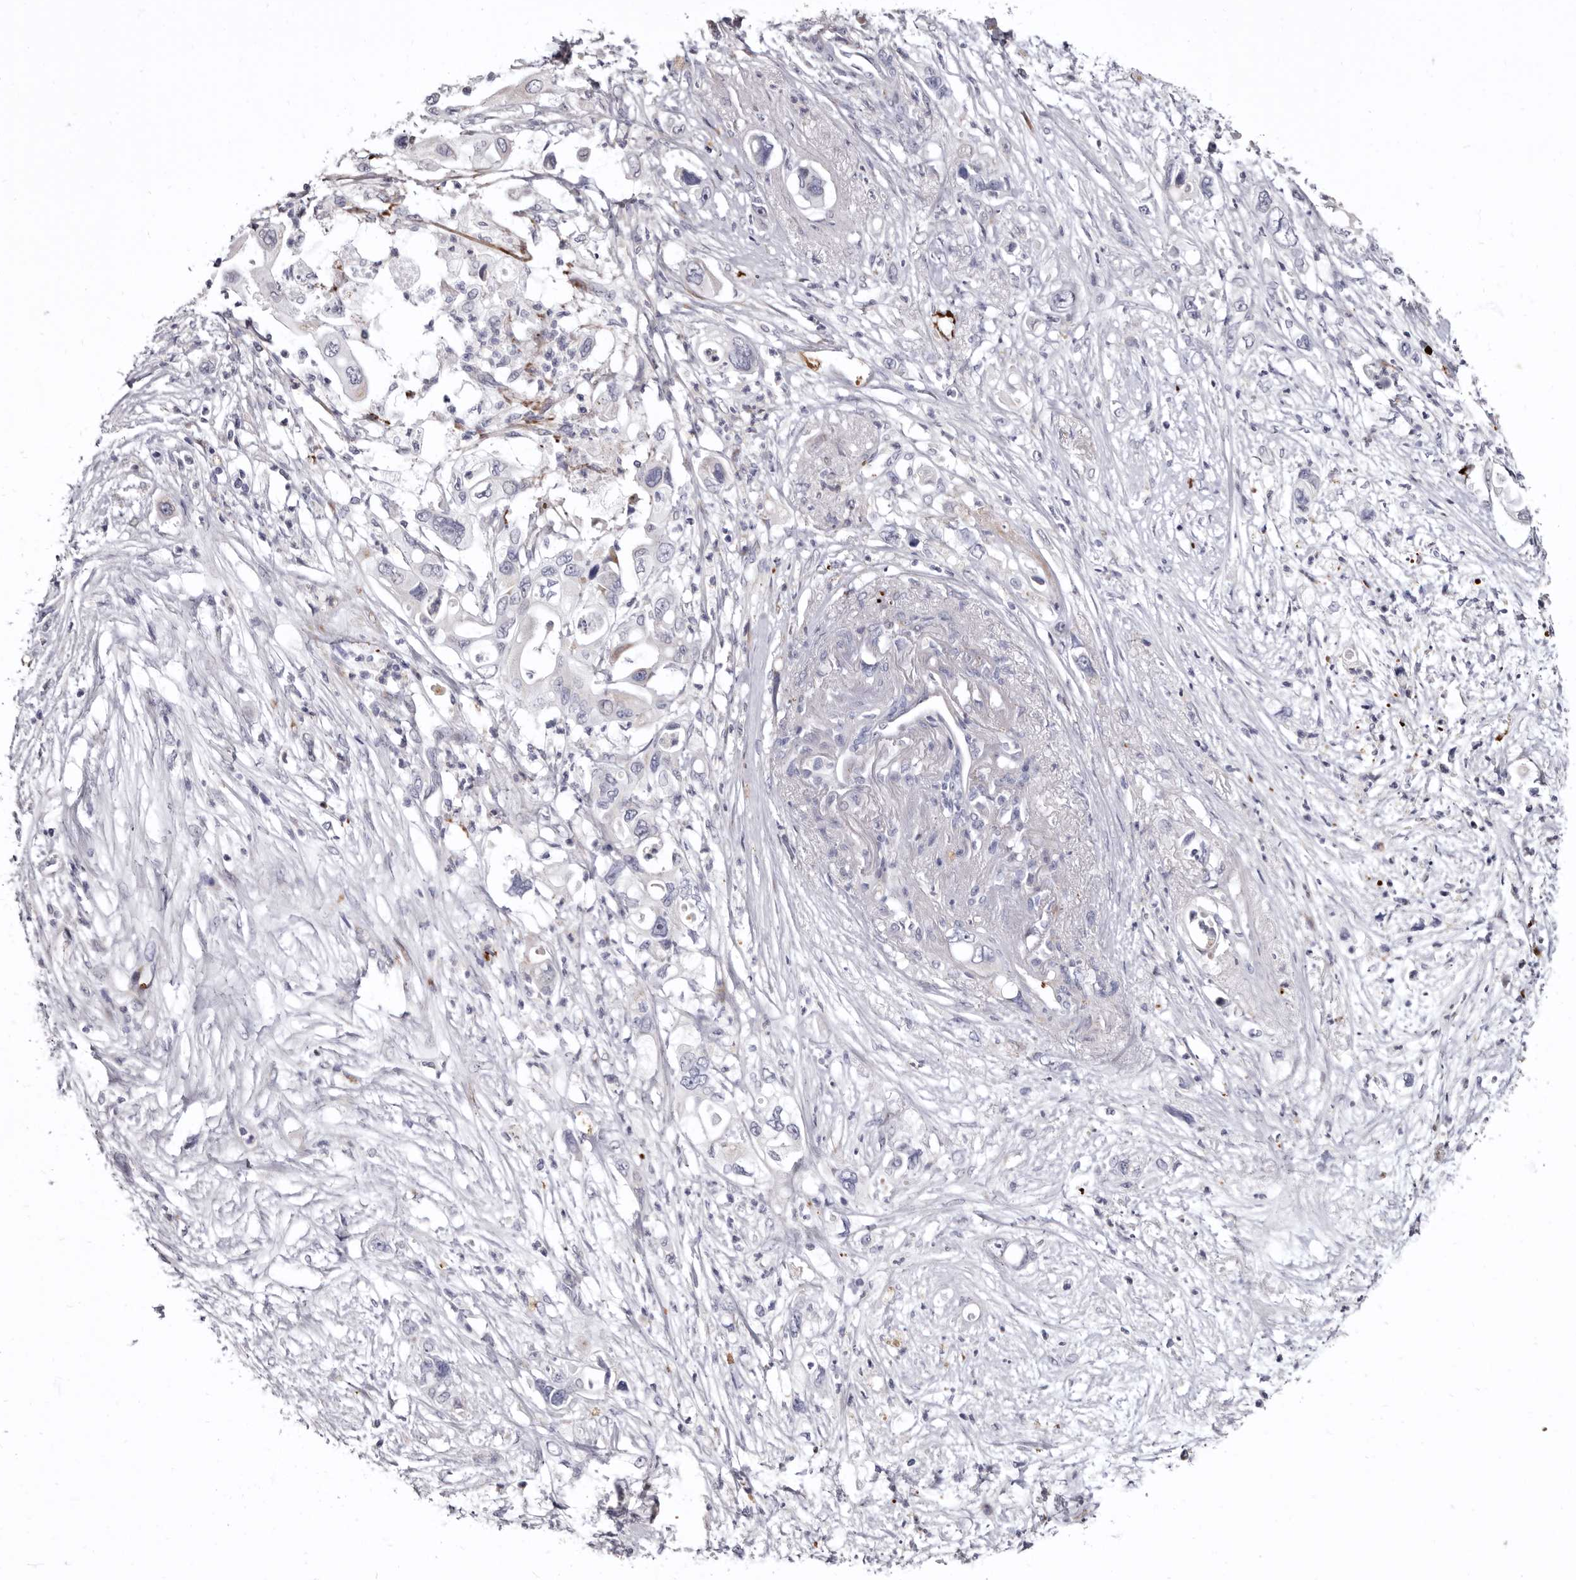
{"staining": {"intensity": "negative", "quantity": "none", "location": "none"}, "tissue": "pancreatic cancer", "cell_type": "Tumor cells", "image_type": "cancer", "snomed": [{"axis": "morphology", "description": "Adenocarcinoma, NOS"}, {"axis": "topography", "description": "Pancreas"}], "caption": "Human pancreatic cancer (adenocarcinoma) stained for a protein using IHC displays no expression in tumor cells.", "gene": "AIDA", "patient": {"sex": "male", "age": 66}}